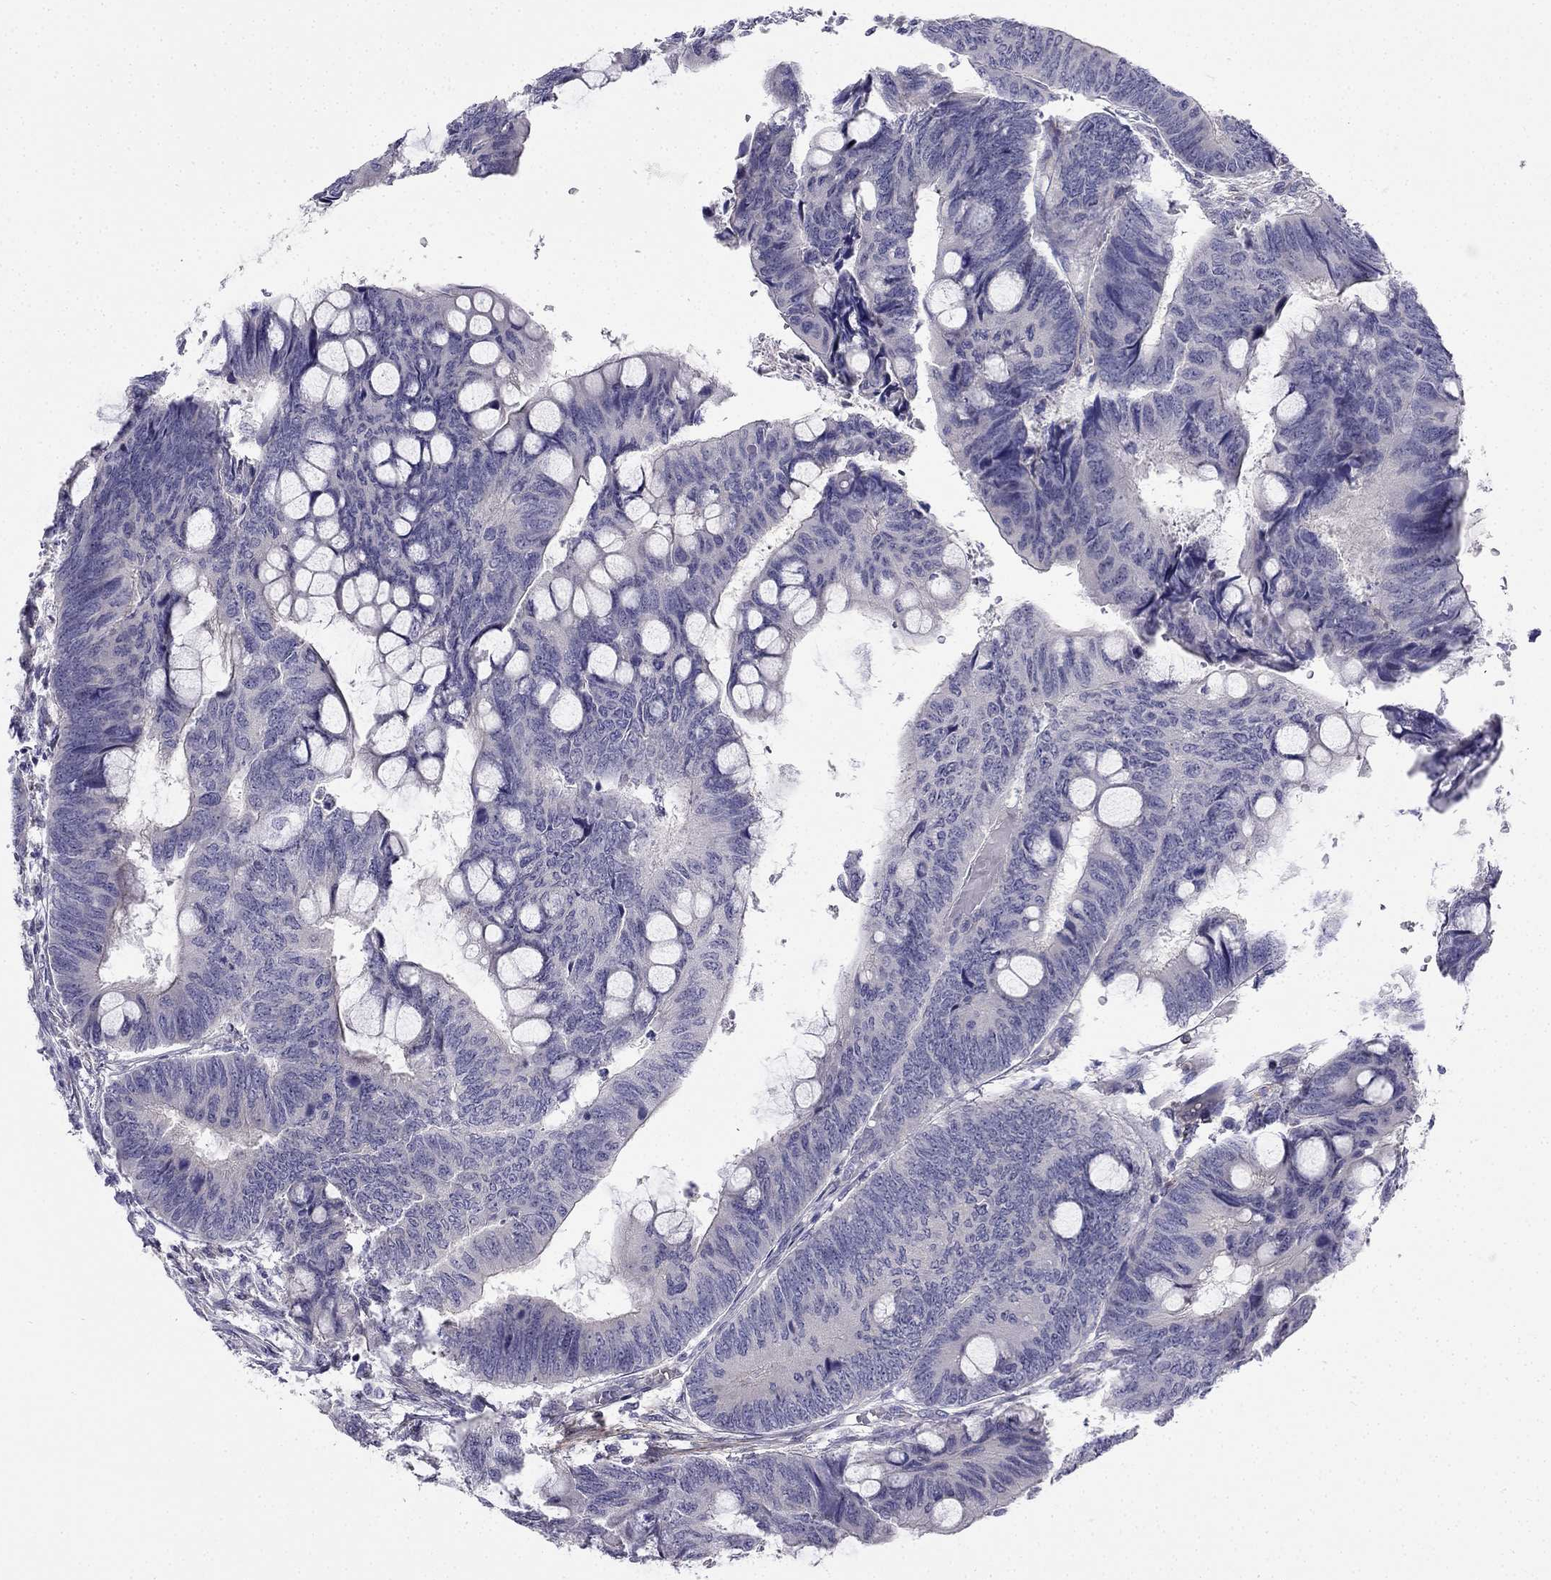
{"staining": {"intensity": "negative", "quantity": "none", "location": "none"}, "tissue": "colorectal cancer", "cell_type": "Tumor cells", "image_type": "cancer", "snomed": [{"axis": "morphology", "description": "Normal tissue, NOS"}, {"axis": "morphology", "description": "Adenocarcinoma, NOS"}, {"axis": "topography", "description": "Rectum"}], "caption": "DAB immunohistochemical staining of colorectal cancer shows no significant positivity in tumor cells.", "gene": "C16orf89", "patient": {"sex": "male", "age": 92}}